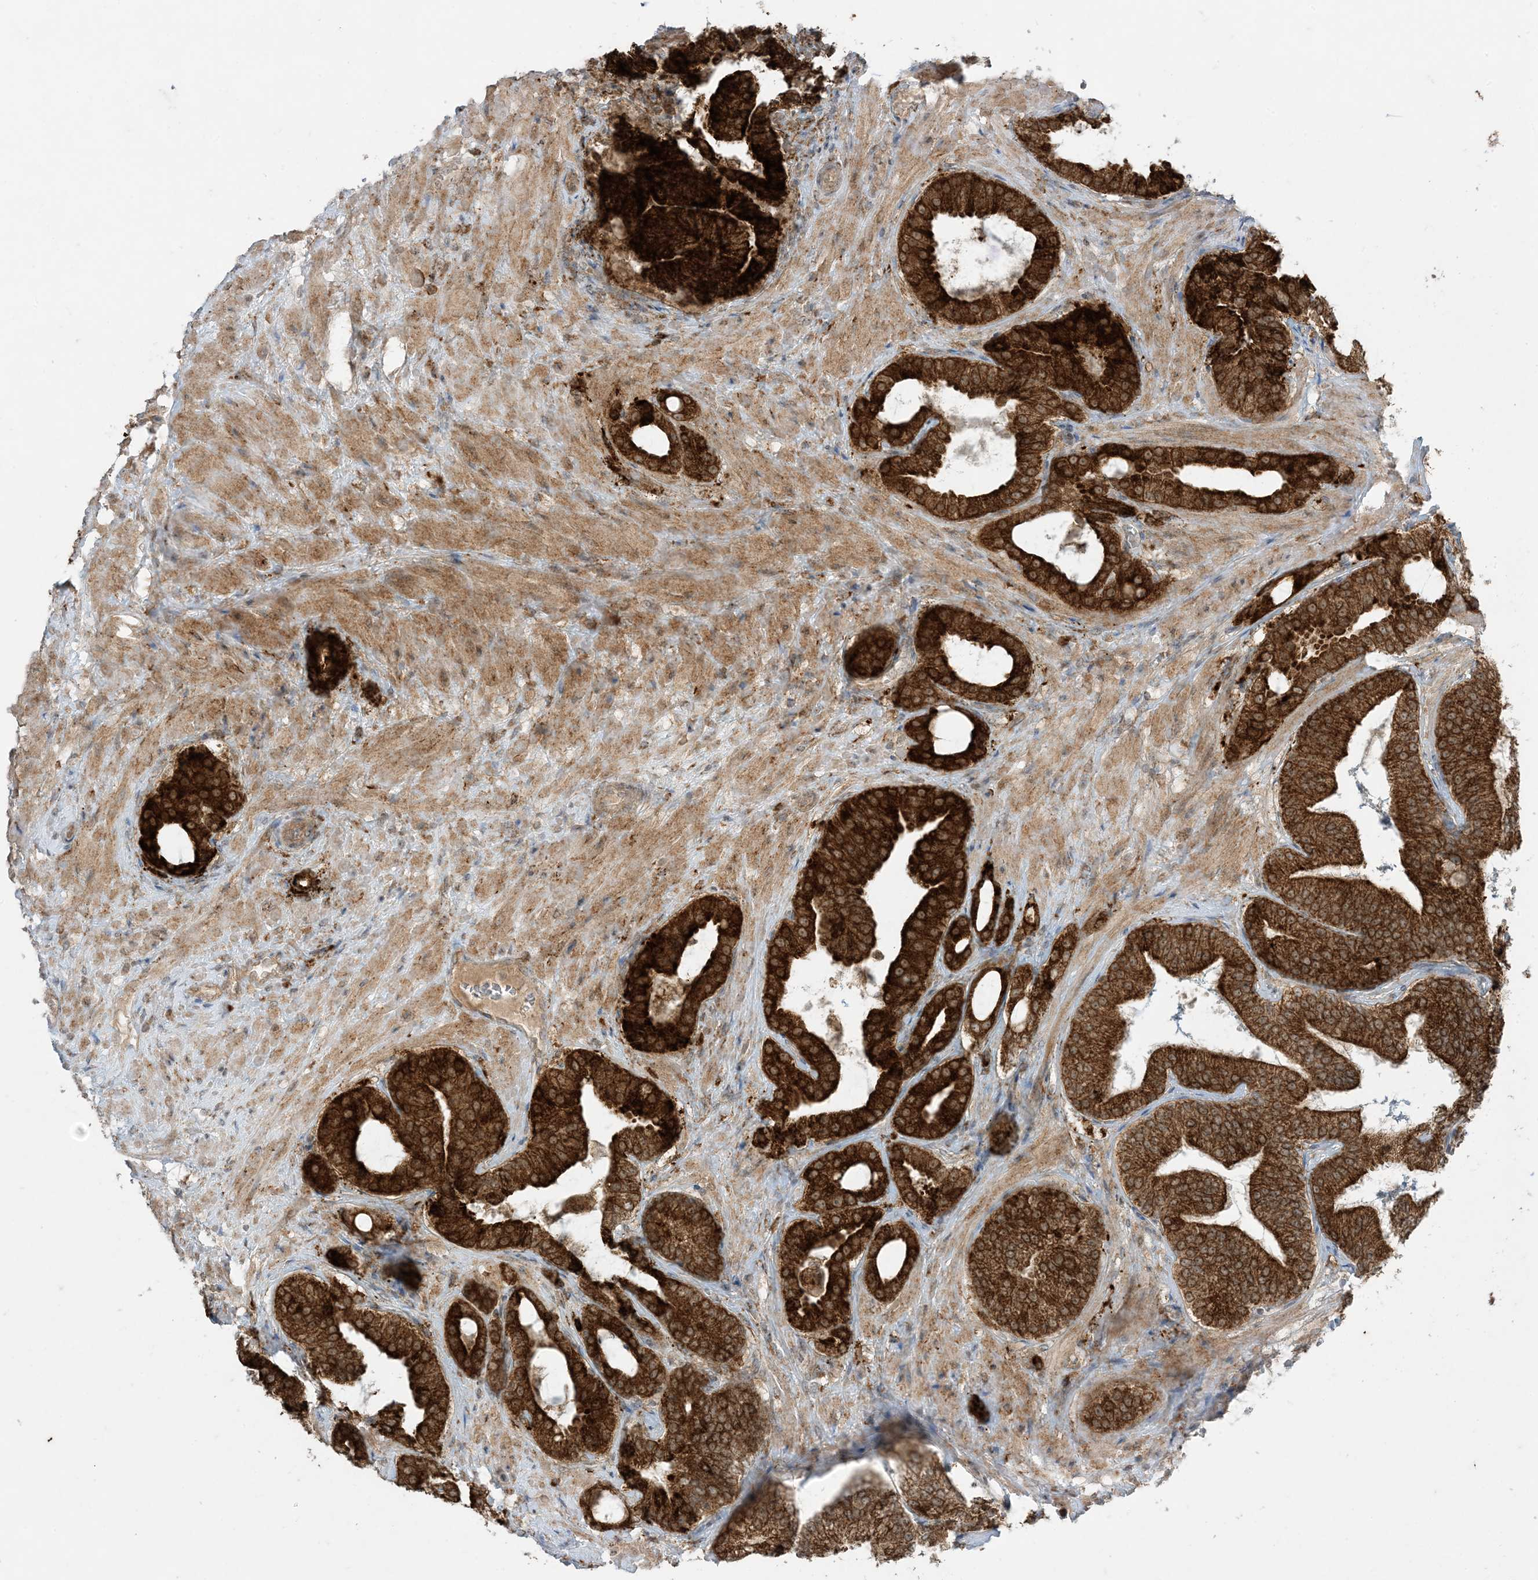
{"staining": {"intensity": "strong", "quantity": ">75%", "location": "cytoplasmic/membranous"}, "tissue": "prostate cancer", "cell_type": "Tumor cells", "image_type": "cancer", "snomed": [{"axis": "morphology", "description": "Adenocarcinoma, Low grade"}, {"axis": "topography", "description": "Prostate"}], "caption": "Immunohistochemistry histopathology image of neoplastic tissue: human prostate cancer (low-grade adenocarcinoma) stained using IHC shows high levels of strong protein expression localized specifically in the cytoplasmic/membranous of tumor cells, appearing as a cytoplasmic/membranous brown color.", "gene": "ODC1", "patient": {"sex": "male", "age": 63}}